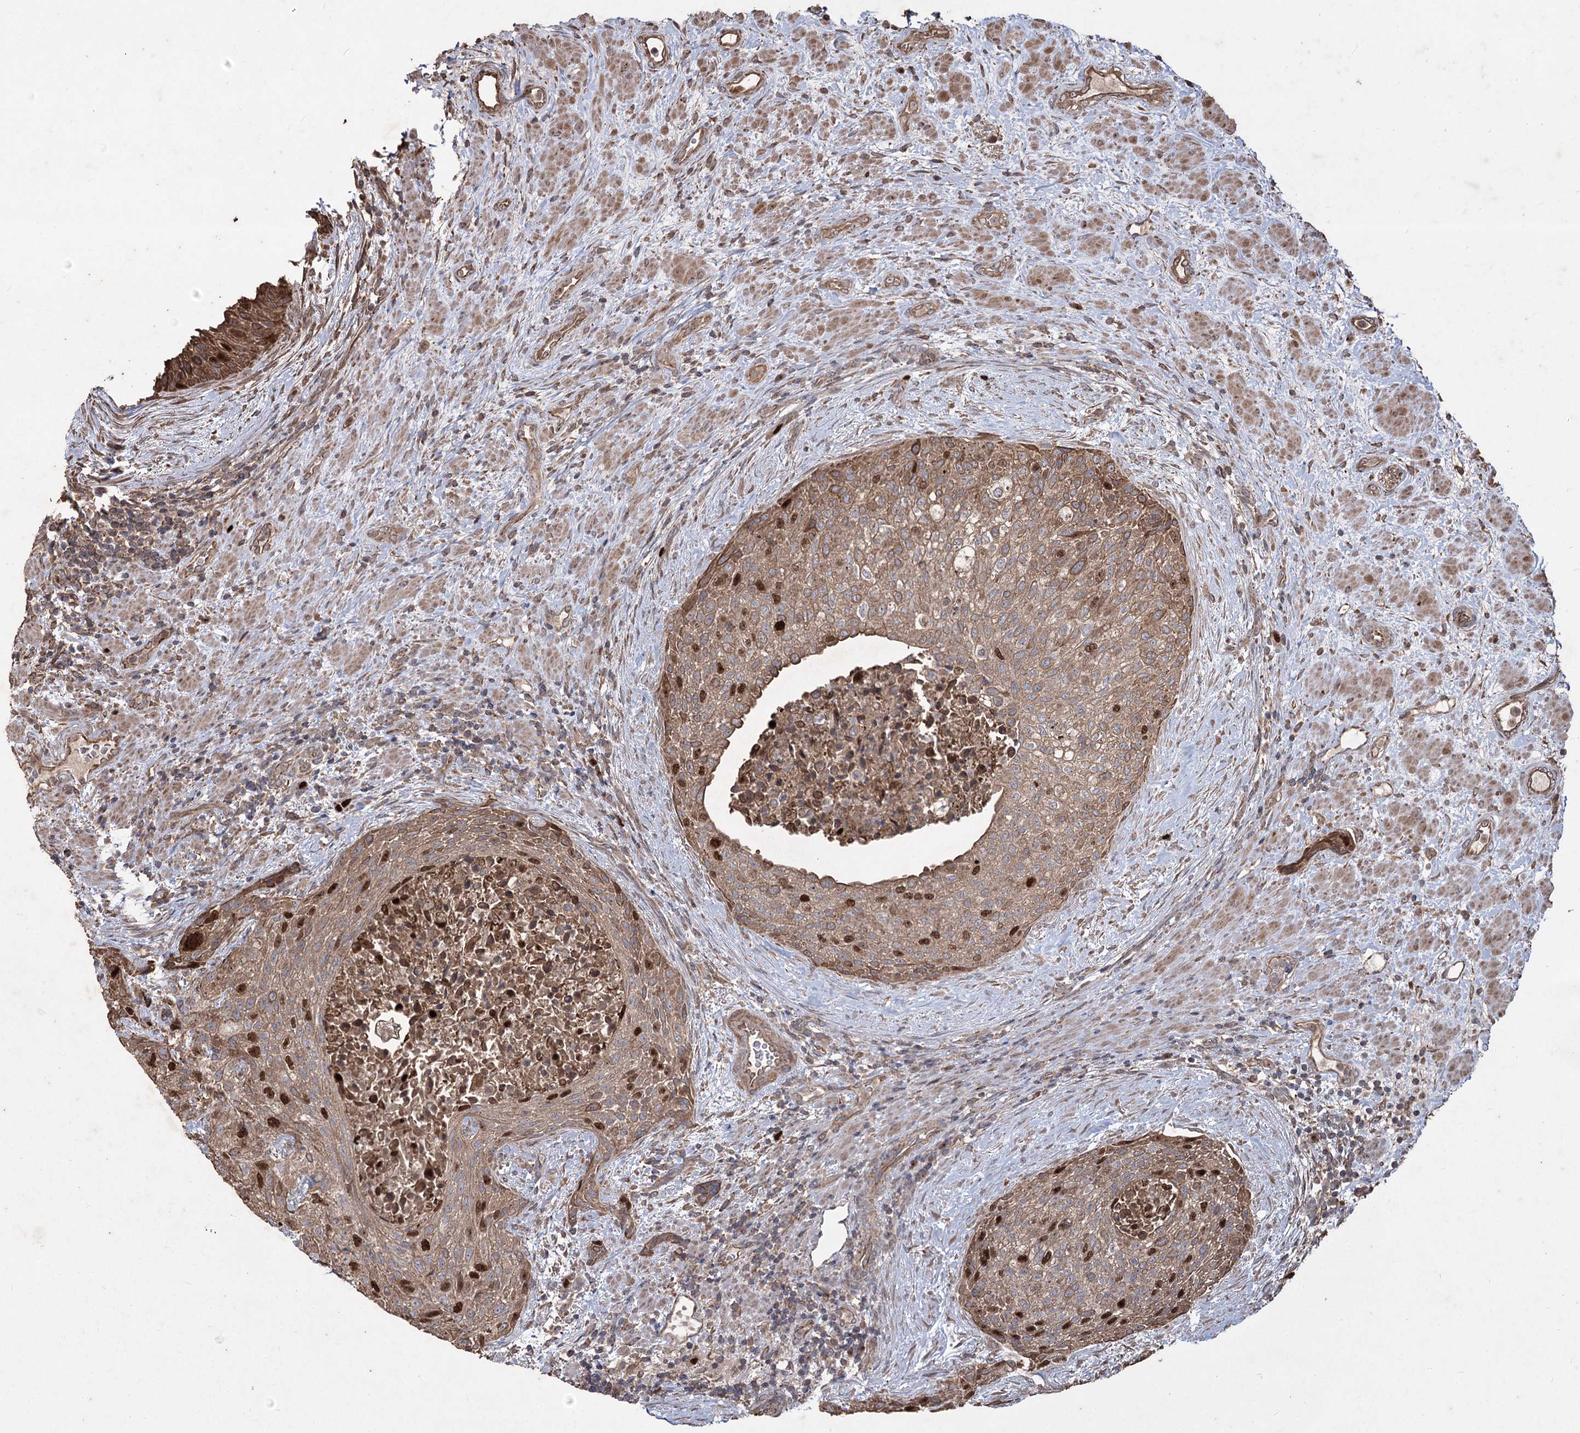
{"staining": {"intensity": "moderate", "quantity": ">75%", "location": "cytoplasmic/membranous,nuclear"}, "tissue": "urothelial cancer", "cell_type": "Tumor cells", "image_type": "cancer", "snomed": [{"axis": "morphology", "description": "Normal tissue, NOS"}, {"axis": "morphology", "description": "Urothelial carcinoma, NOS"}, {"axis": "topography", "description": "Urinary bladder"}, {"axis": "topography", "description": "Peripheral nerve tissue"}], "caption": "Moderate cytoplasmic/membranous and nuclear staining is identified in about >75% of tumor cells in urothelial cancer. Nuclei are stained in blue.", "gene": "PRC1", "patient": {"sex": "male", "age": 35}}